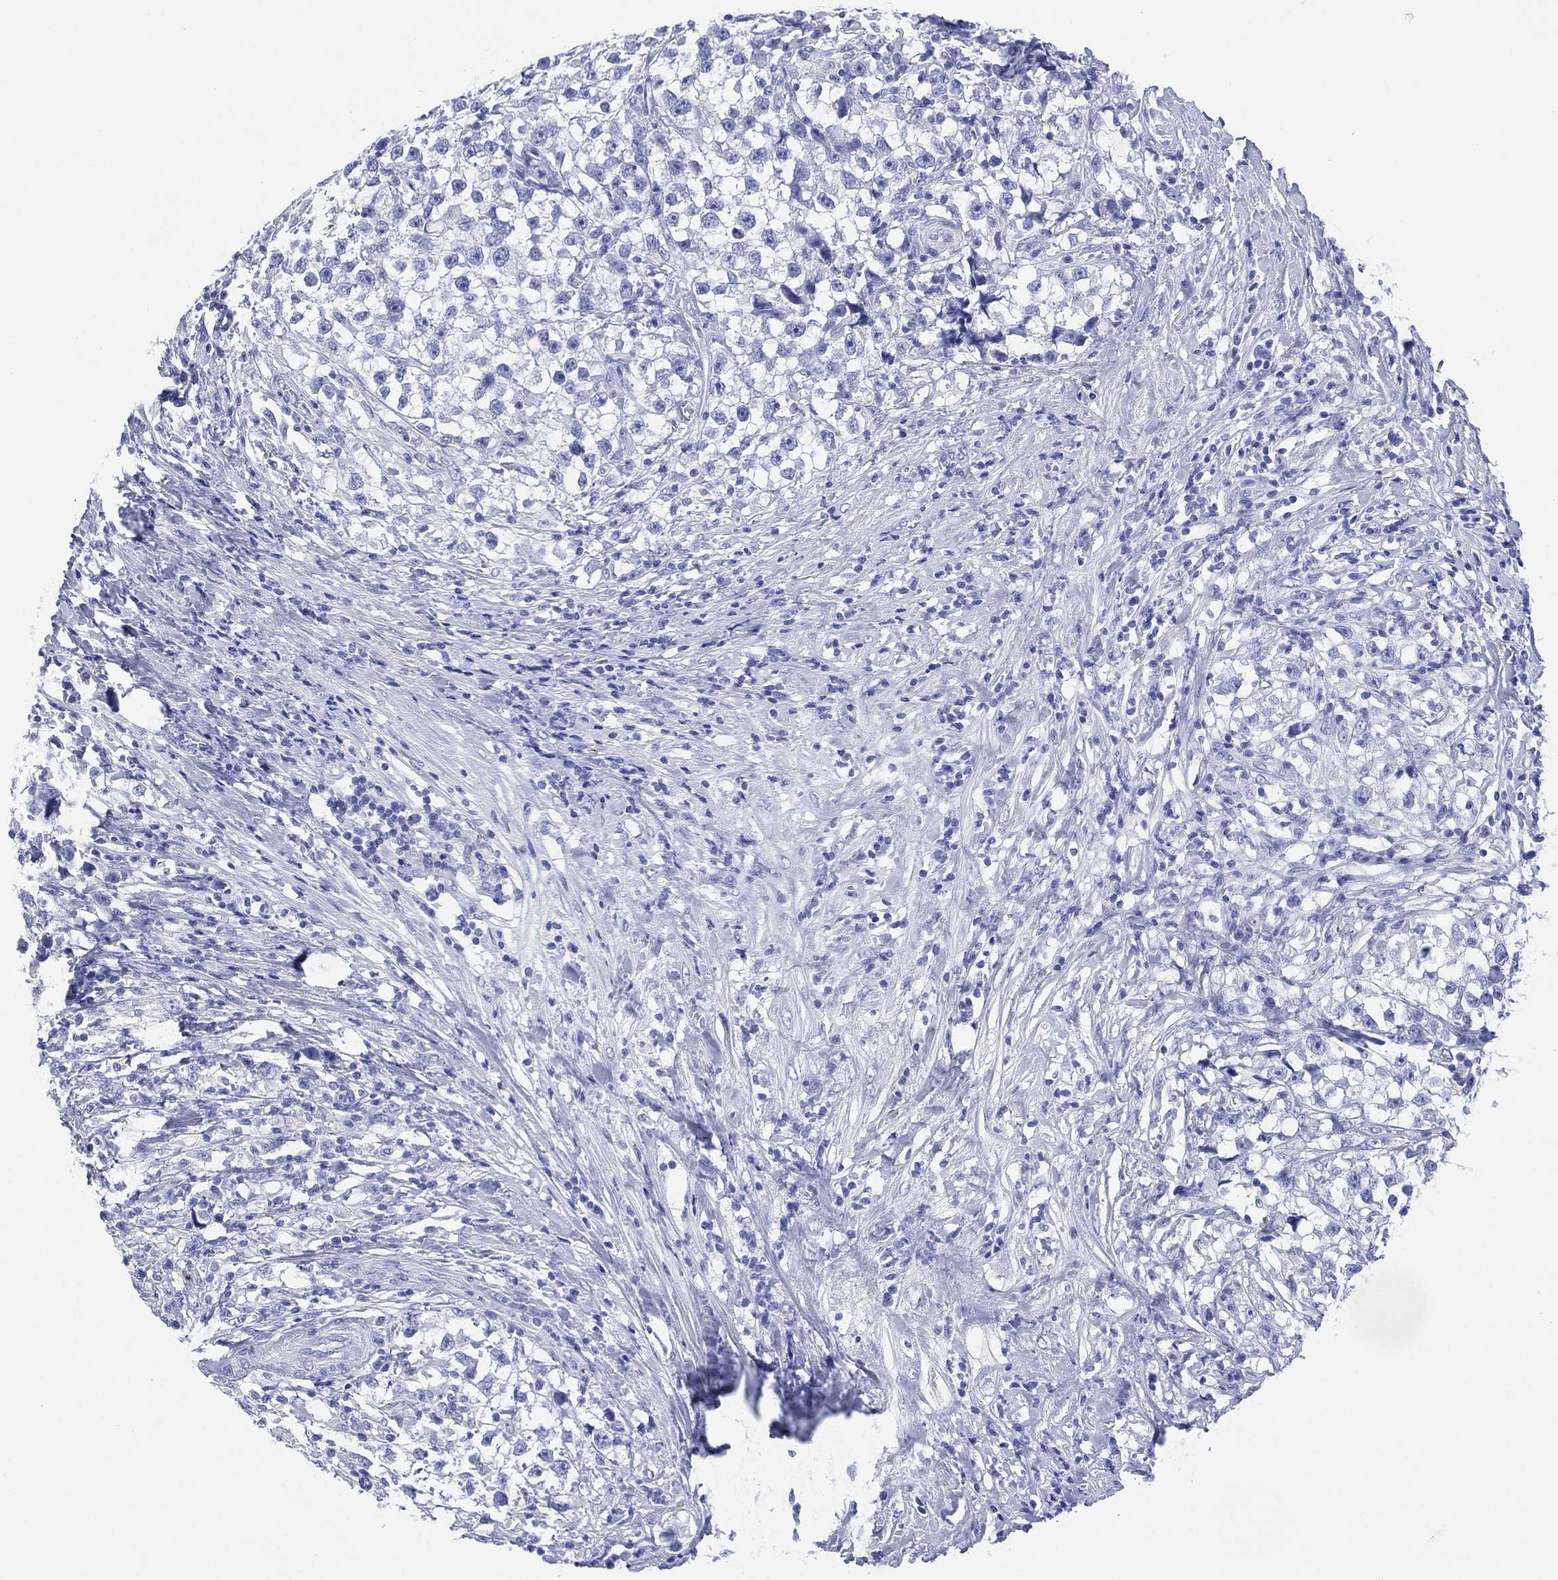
{"staining": {"intensity": "negative", "quantity": "none", "location": "none"}, "tissue": "testis cancer", "cell_type": "Tumor cells", "image_type": "cancer", "snomed": [{"axis": "morphology", "description": "Seminoma, NOS"}, {"axis": "topography", "description": "Testis"}], "caption": "A histopathology image of human testis seminoma is negative for staining in tumor cells.", "gene": "SLC9C2", "patient": {"sex": "male", "age": 46}}